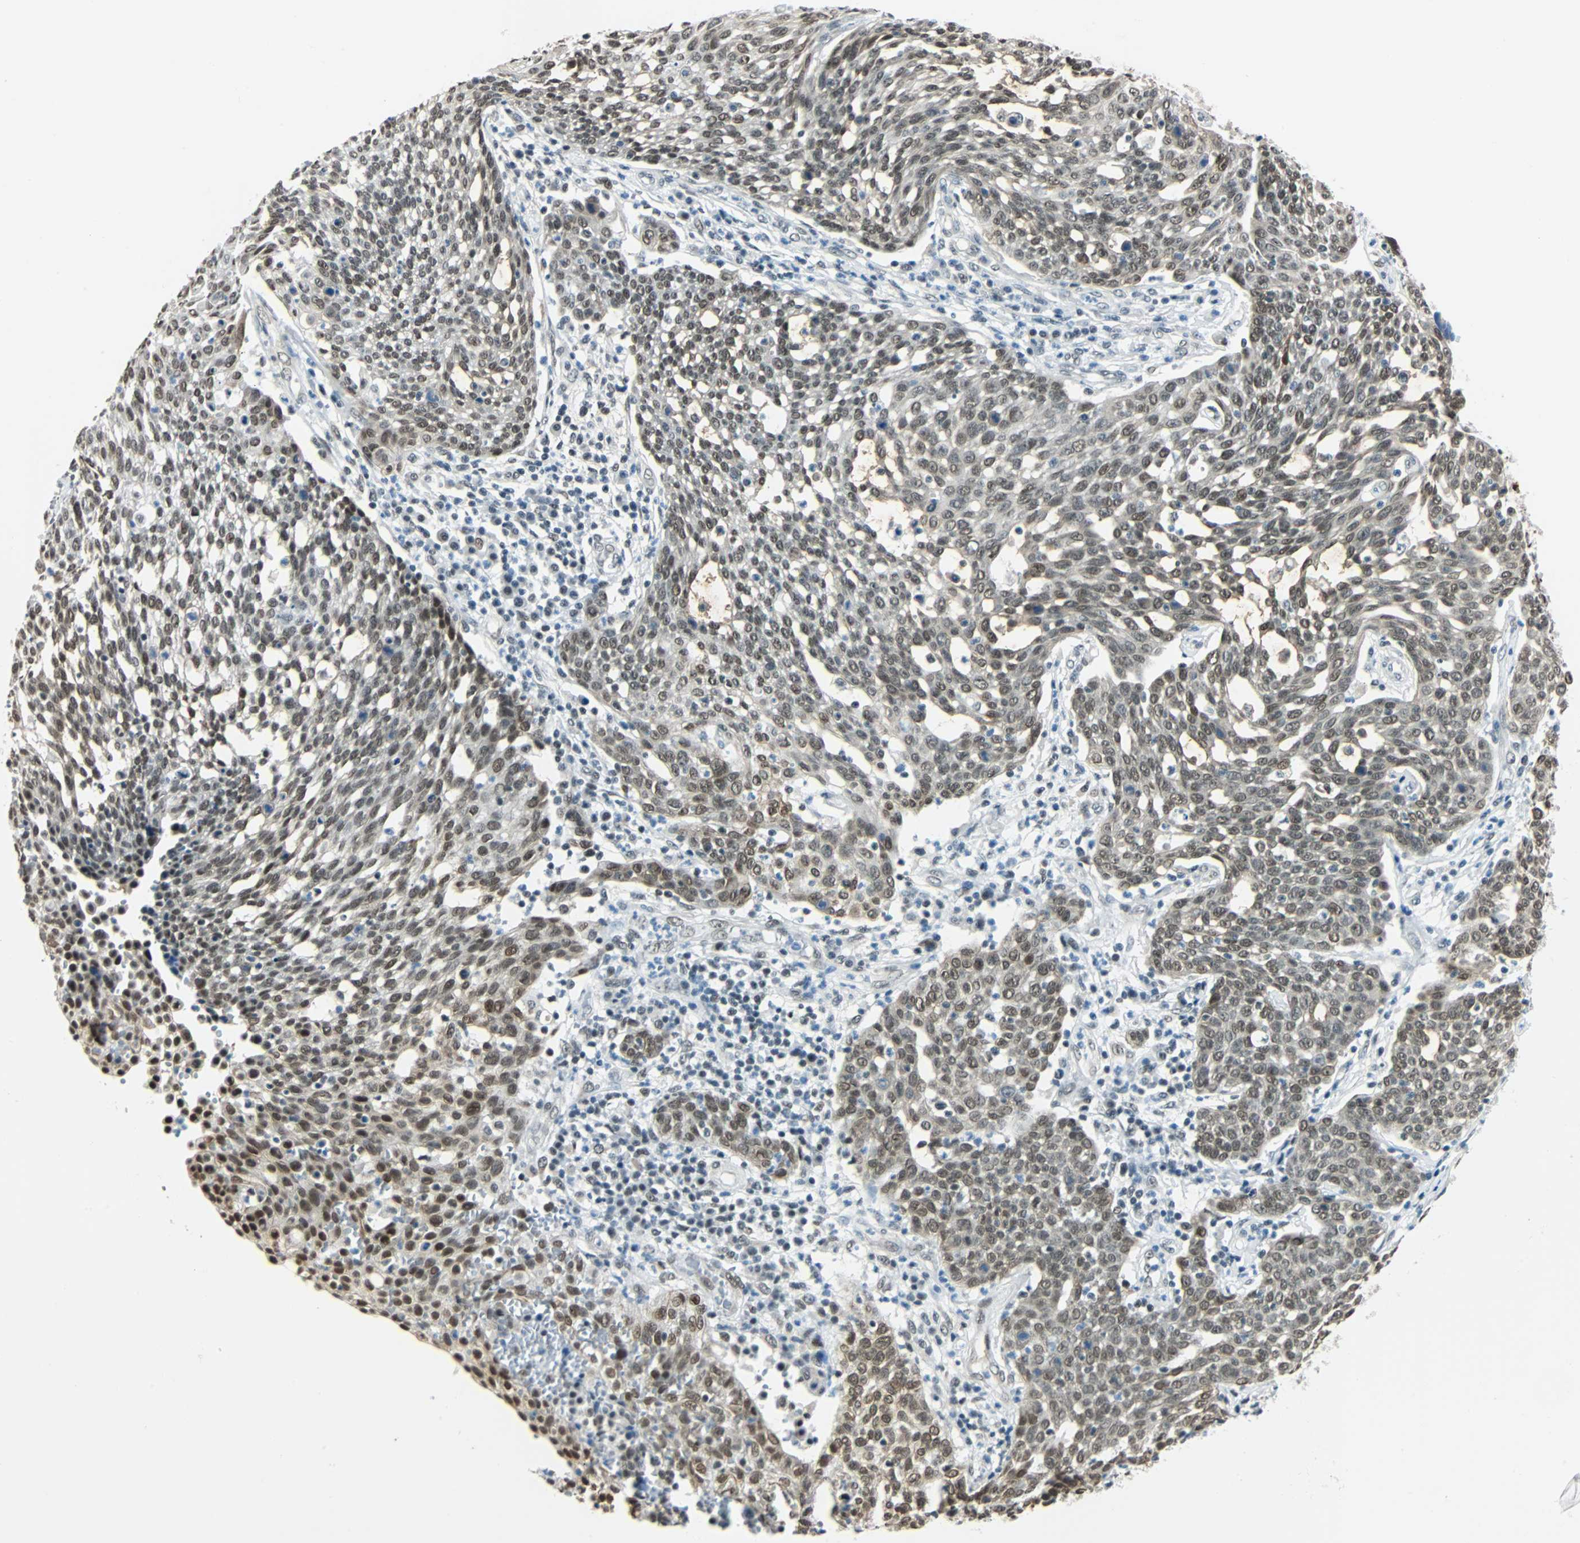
{"staining": {"intensity": "moderate", "quantity": ">75%", "location": "nuclear"}, "tissue": "cervical cancer", "cell_type": "Tumor cells", "image_type": "cancer", "snomed": [{"axis": "morphology", "description": "Squamous cell carcinoma, NOS"}, {"axis": "topography", "description": "Cervix"}], "caption": "IHC staining of cervical cancer, which exhibits medium levels of moderate nuclear expression in approximately >75% of tumor cells indicating moderate nuclear protein staining. The staining was performed using DAB (brown) for protein detection and nuclei were counterstained in hematoxylin (blue).", "gene": "NELFE", "patient": {"sex": "female", "age": 34}}